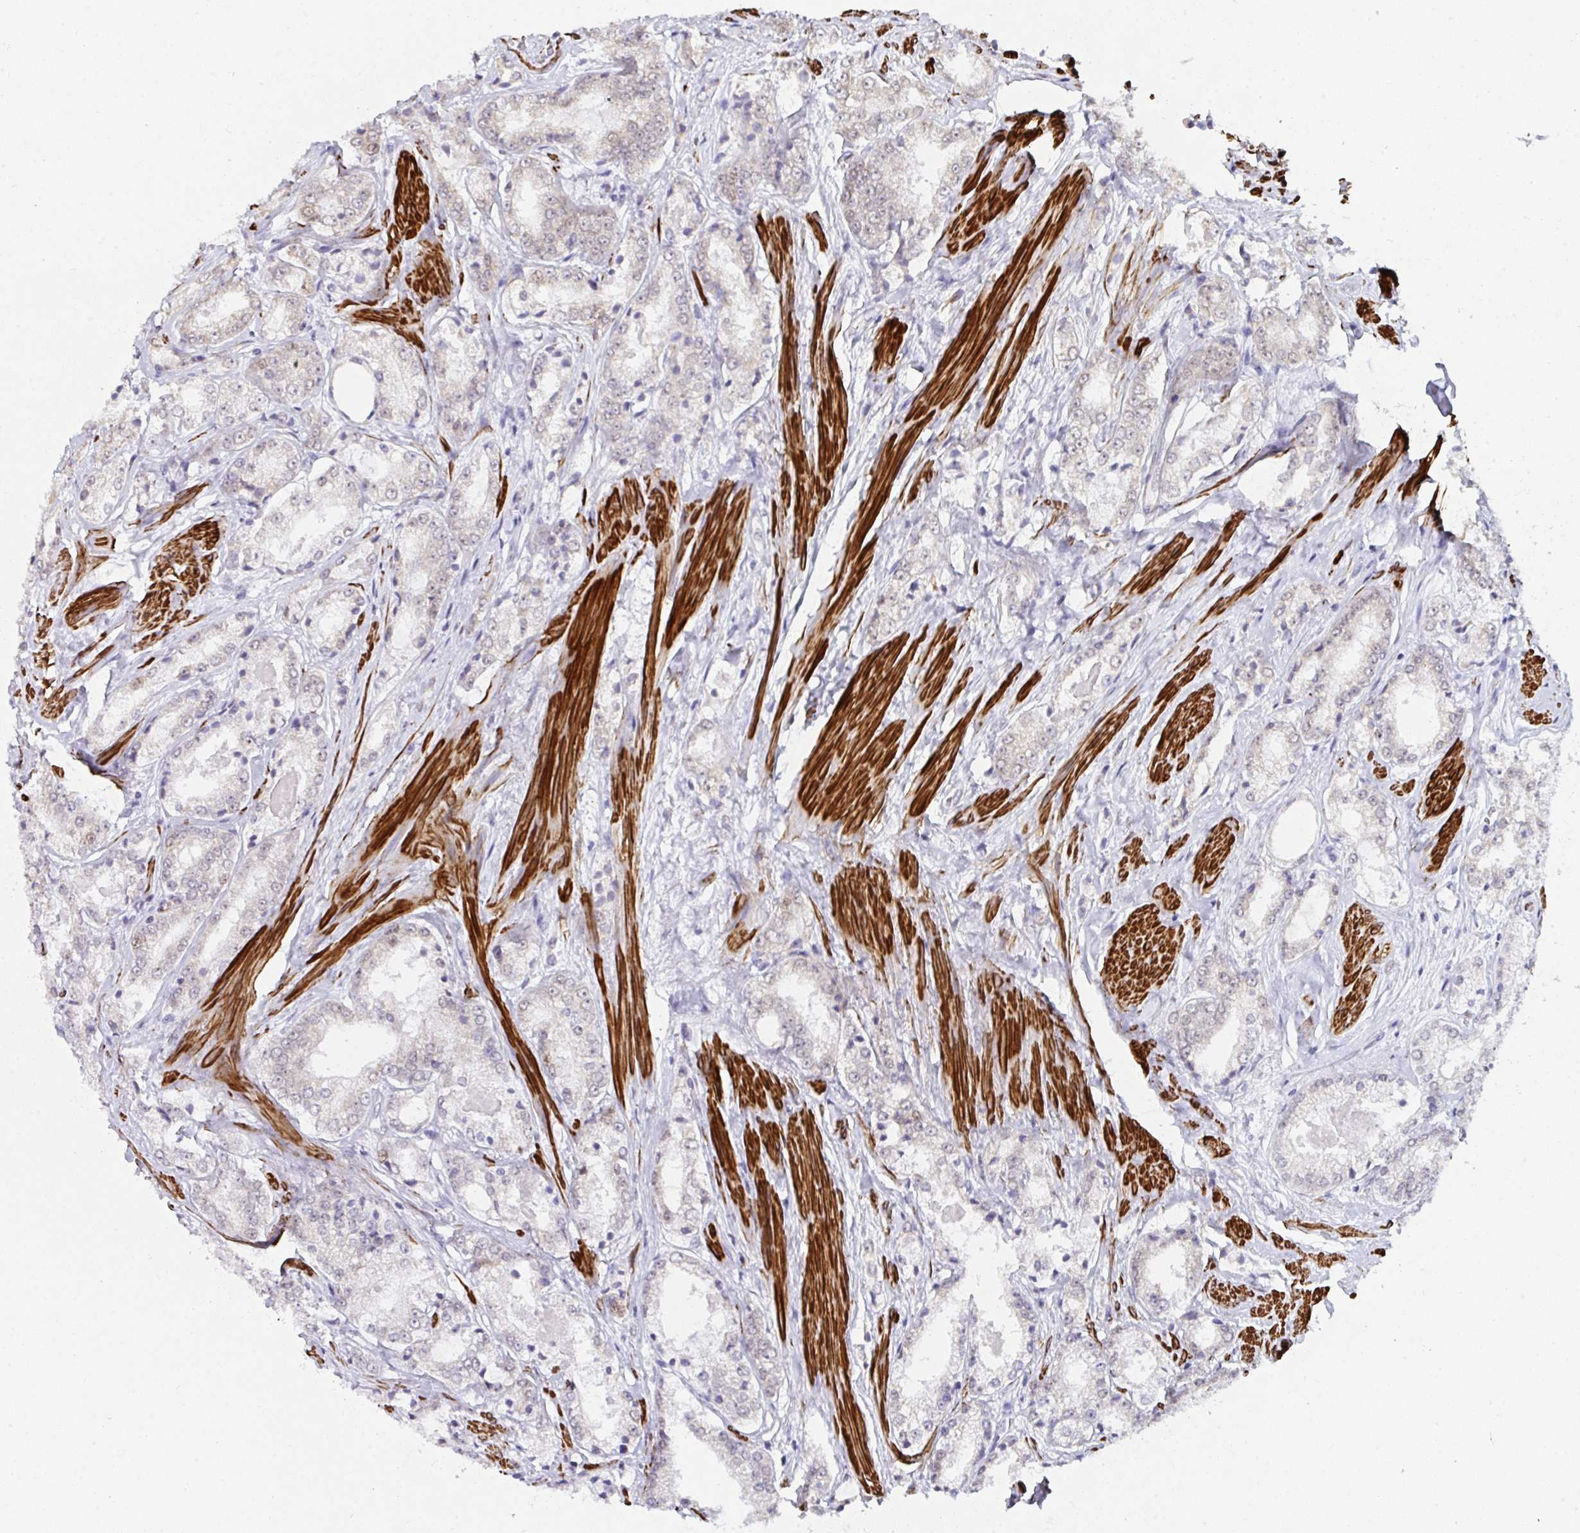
{"staining": {"intensity": "negative", "quantity": "none", "location": "none"}, "tissue": "prostate cancer", "cell_type": "Tumor cells", "image_type": "cancer", "snomed": [{"axis": "morphology", "description": "Adenocarcinoma, NOS"}, {"axis": "morphology", "description": "Adenocarcinoma, Low grade"}, {"axis": "topography", "description": "Prostate"}], "caption": "High magnification brightfield microscopy of adenocarcinoma (prostate) stained with DAB (brown) and counterstained with hematoxylin (blue): tumor cells show no significant staining.", "gene": "GINS2", "patient": {"sex": "male", "age": 68}}